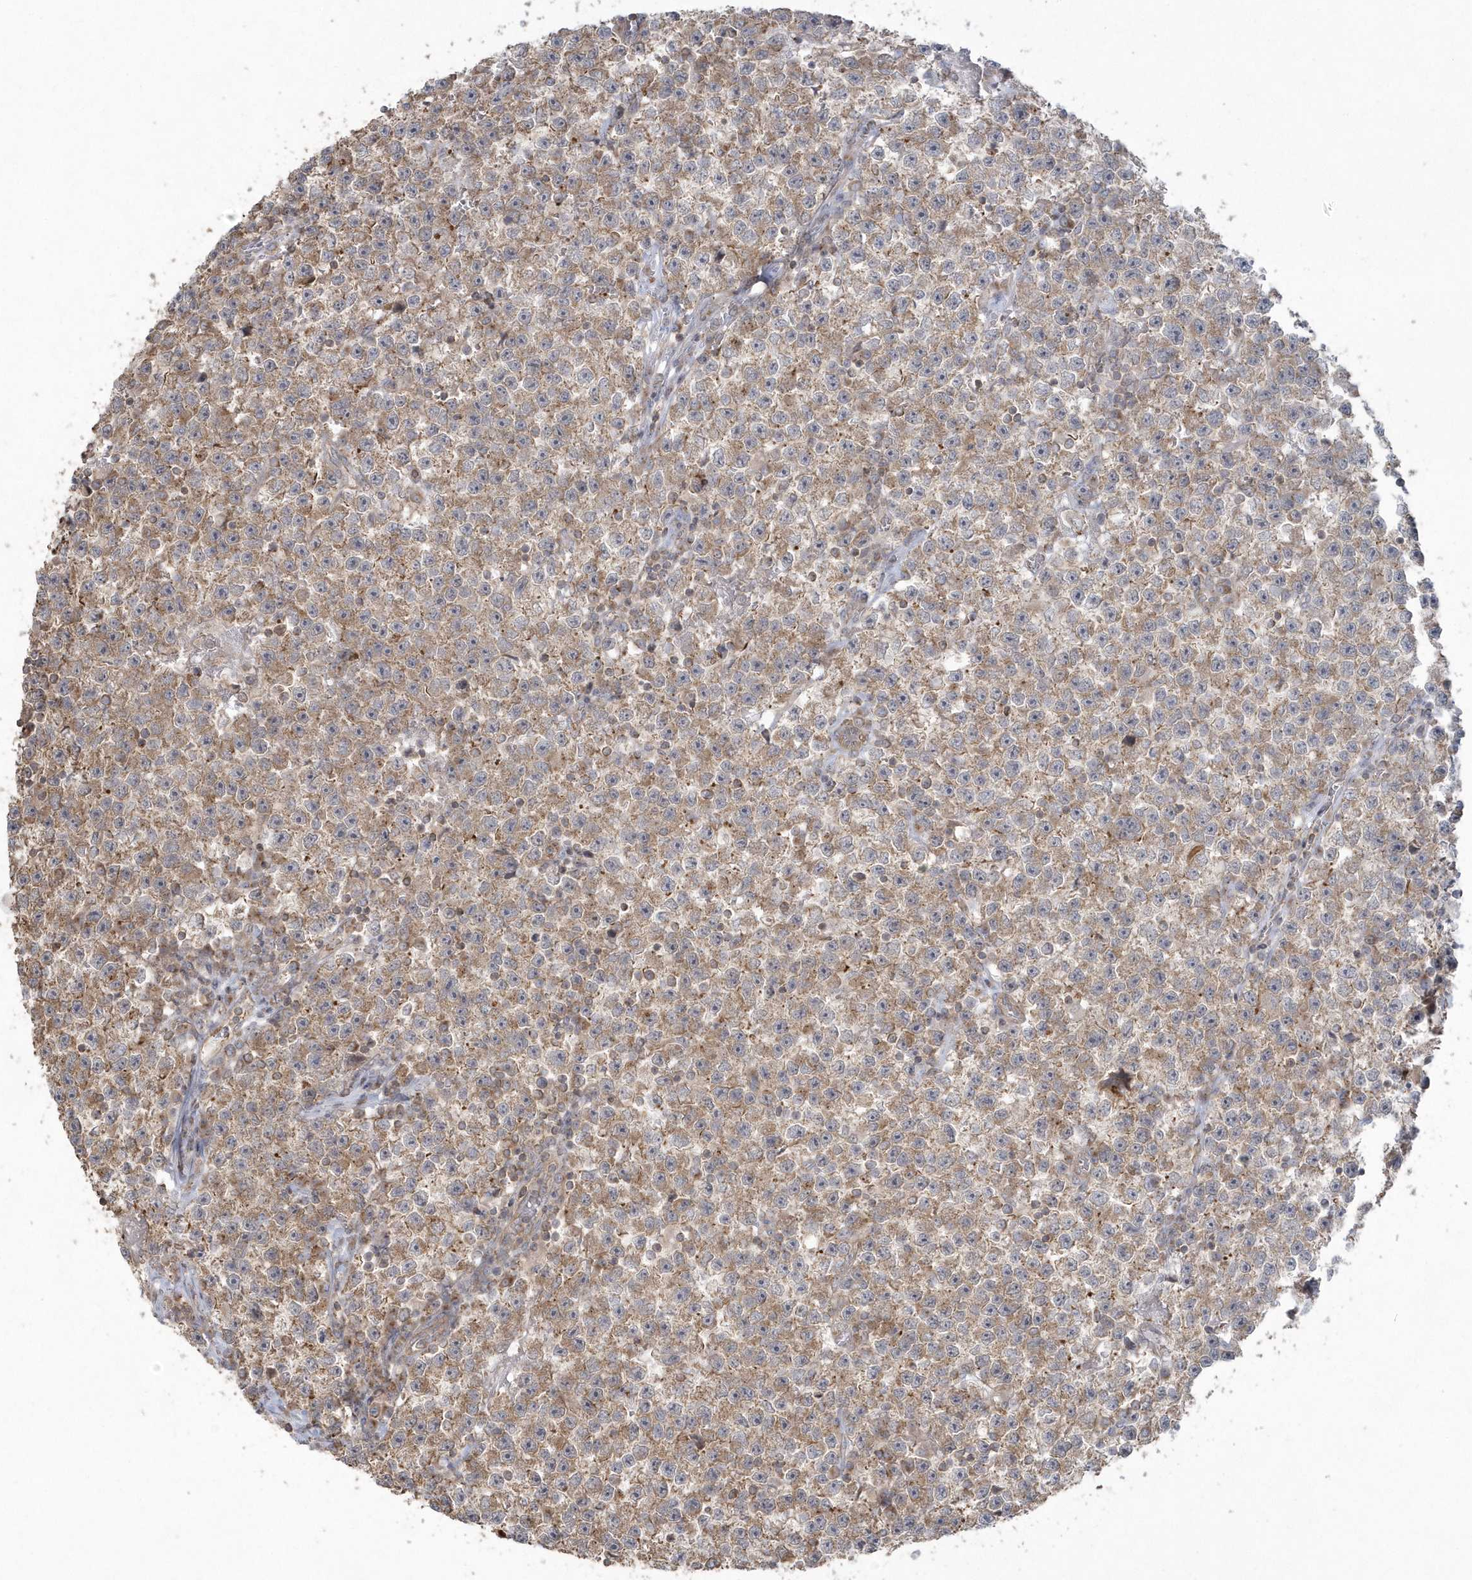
{"staining": {"intensity": "moderate", "quantity": ">75%", "location": "cytoplasmic/membranous"}, "tissue": "testis cancer", "cell_type": "Tumor cells", "image_type": "cancer", "snomed": [{"axis": "morphology", "description": "Seminoma, NOS"}, {"axis": "topography", "description": "Testis"}], "caption": "Protein expression analysis of human seminoma (testis) reveals moderate cytoplasmic/membranous positivity in about >75% of tumor cells. (IHC, brightfield microscopy, high magnification).", "gene": "ARMC8", "patient": {"sex": "male", "age": 22}}